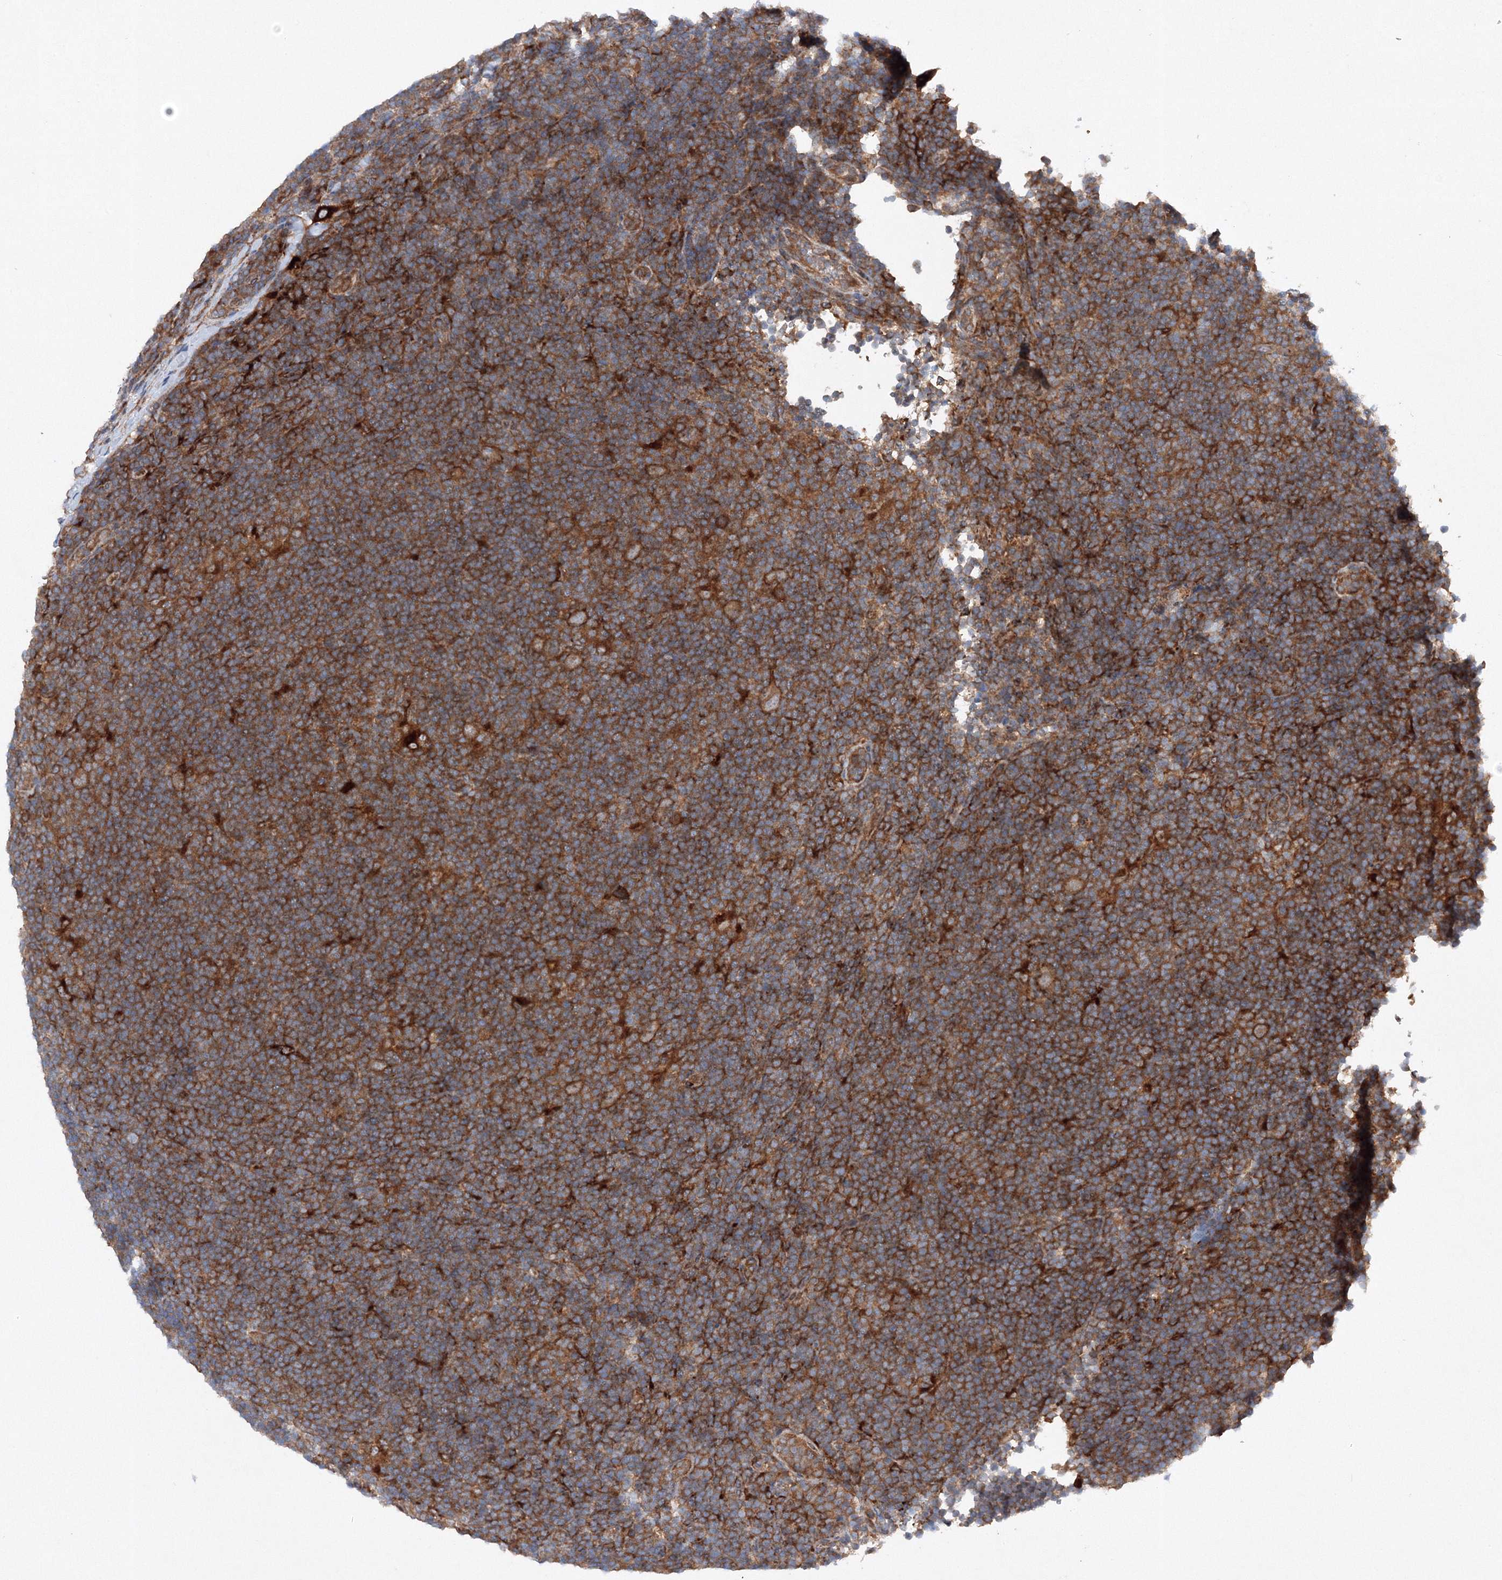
{"staining": {"intensity": "moderate", "quantity": ">75%", "location": "cytoplasmic/membranous"}, "tissue": "lymphoma", "cell_type": "Tumor cells", "image_type": "cancer", "snomed": [{"axis": "morphology", "description": "Hodgkin's disease, NOS"}, {"axis": "topography", "description": "Lymph node"}], "caption": "Immunohistochemical staining of human Hodgkin's disease shows medium levels of moderate cytoplasmic/membranous positivity in approximately >75% of tumor cells. The staining is performed using DAB (3,3'-diaminobenzidine) brown chromogen to label protein expression. The nuclei are counter-stained blue using hematoxylin.", "gene": "SLC36A1", "patient": {"sex": "female", "age": 57}}